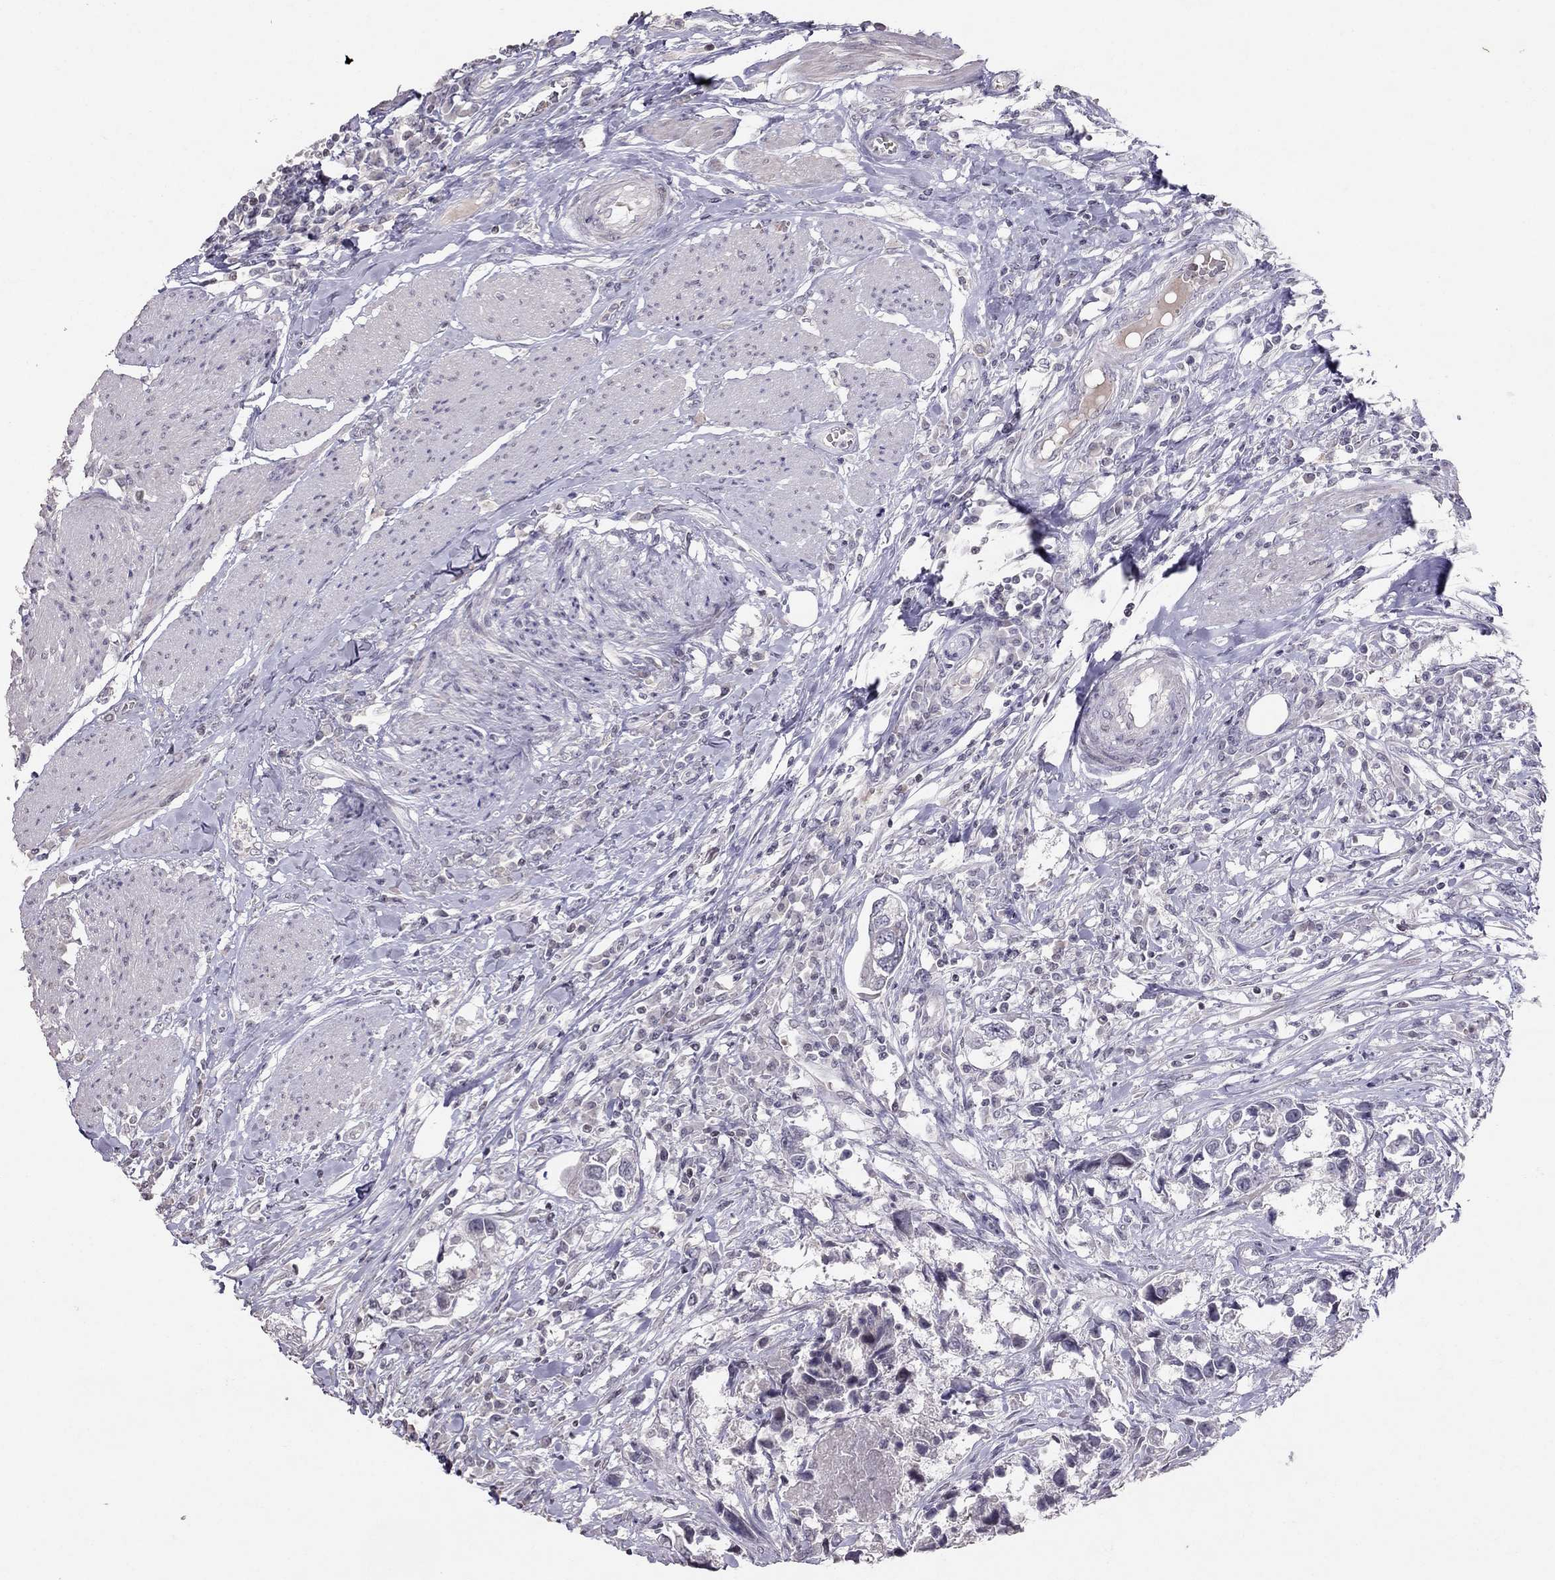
{"staining": {"intensity": "negative", "quantity": "none", "location": "none"}, "tissue": "urothelial cancer", "cell_type": "Tumor cells", "image_type": "cancer", "snomed": [{"axis": "morphology", "description": "Urothelial carcinoma, NOS"}, {"axis": "morphology", "description": "Urothelial carcinoma, High grade"}, {"axis": "topography", "description": "Urinary bladder"}], "caption": "Tumor cells show no significant expression in urothelial cancer.", "gene": "TSHB", "patient": {"sex": "male", "age": 63}}